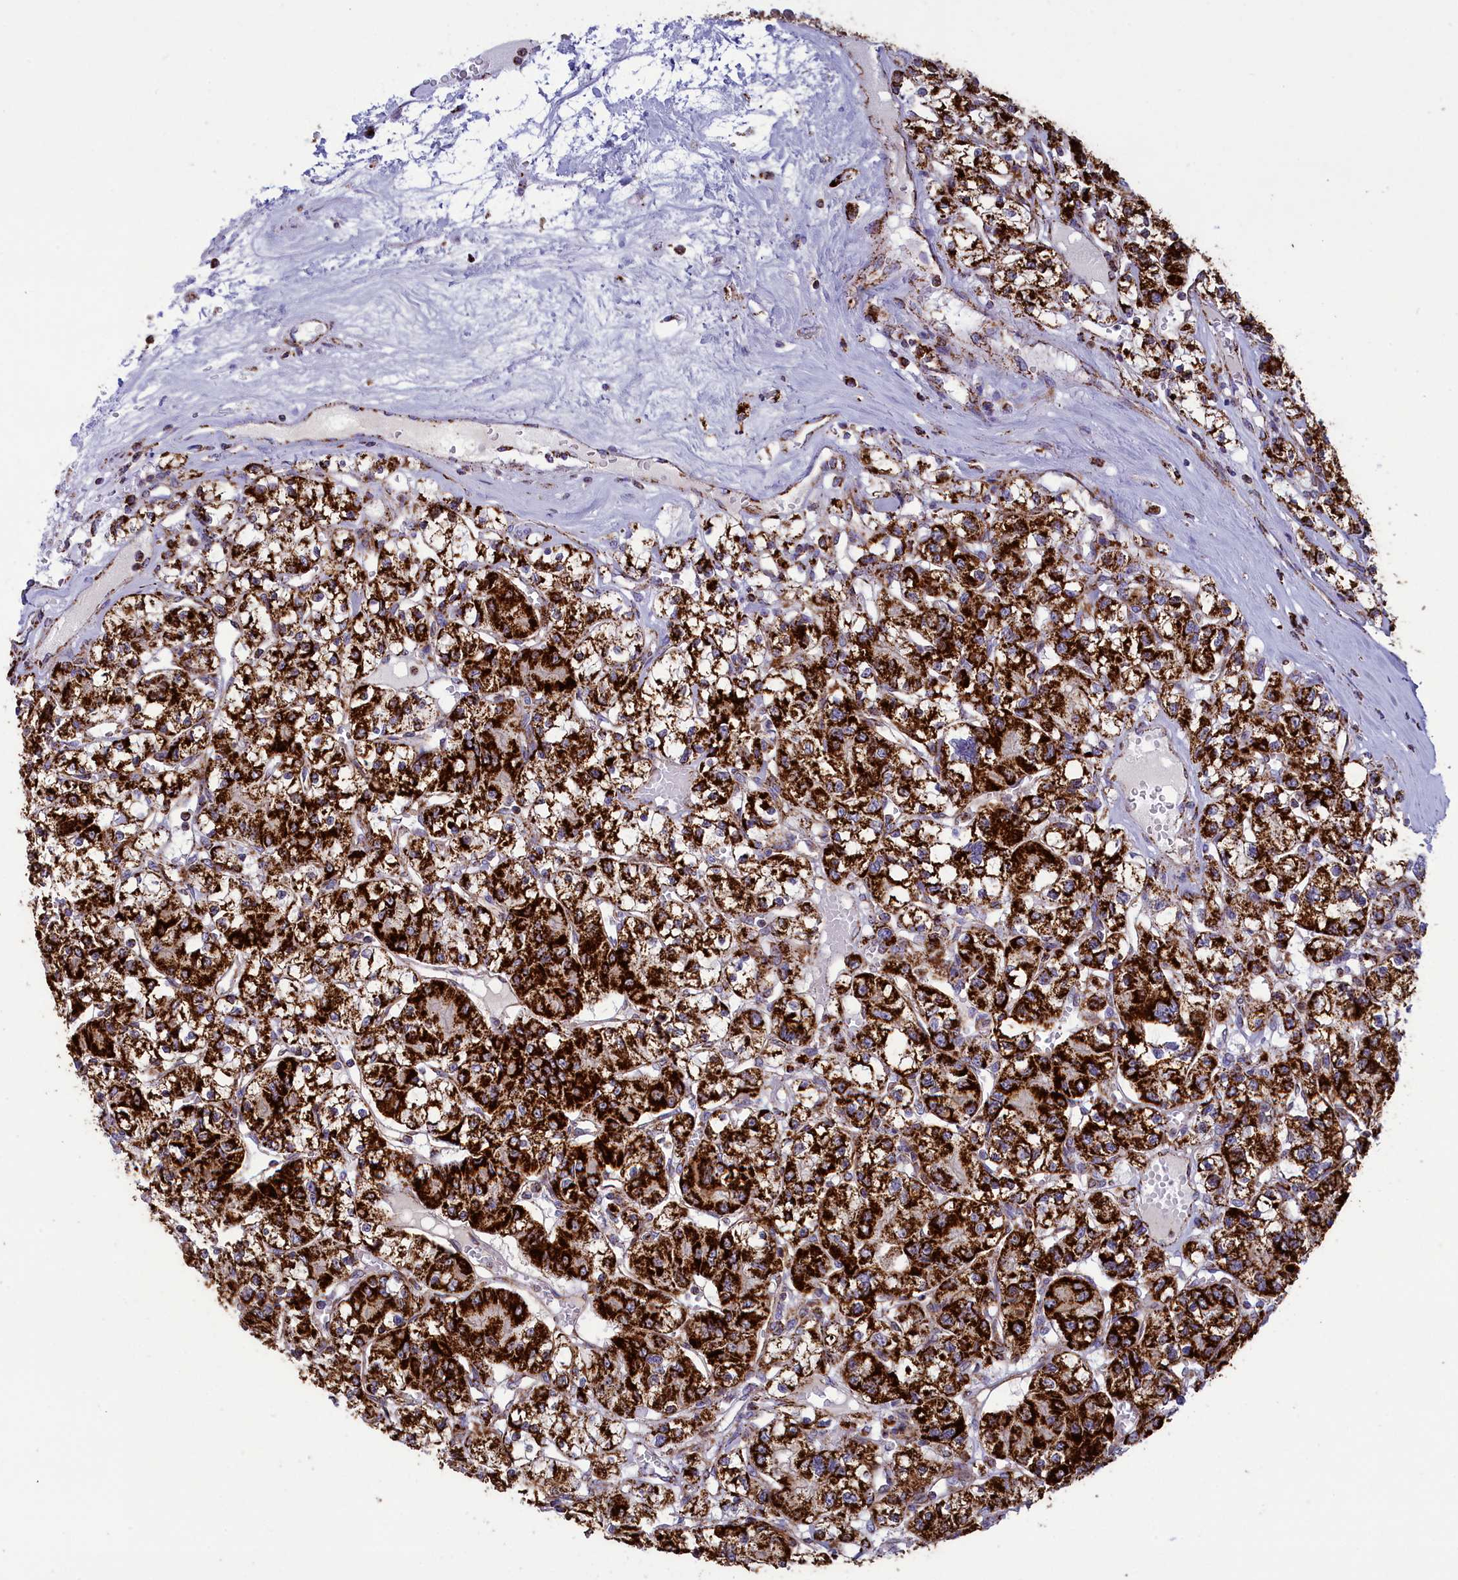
{"staining": {"intensity": "strong", "quantity": ">75%", "location": "cytoplasmic/membranous"}, "tissue": "renal cancer", "cell_type": "Tumor cells", "image_type": "cancer", "snomed": [{"axis": "morphology", "description": "Adenocarcinoma, NOS"}, {"axis": "topography", "description": "Kidney"}], "caption": "The immunohistochemical stain shows strong cytoplasmic/membranous positivity in tumor cells of renal adenocarcinoma tissue. (brown staining indicates protein expression, while blue staining denotes nuclei).", "gene": "ISOC2", "patient": {"sex": "female", "age": 59}}